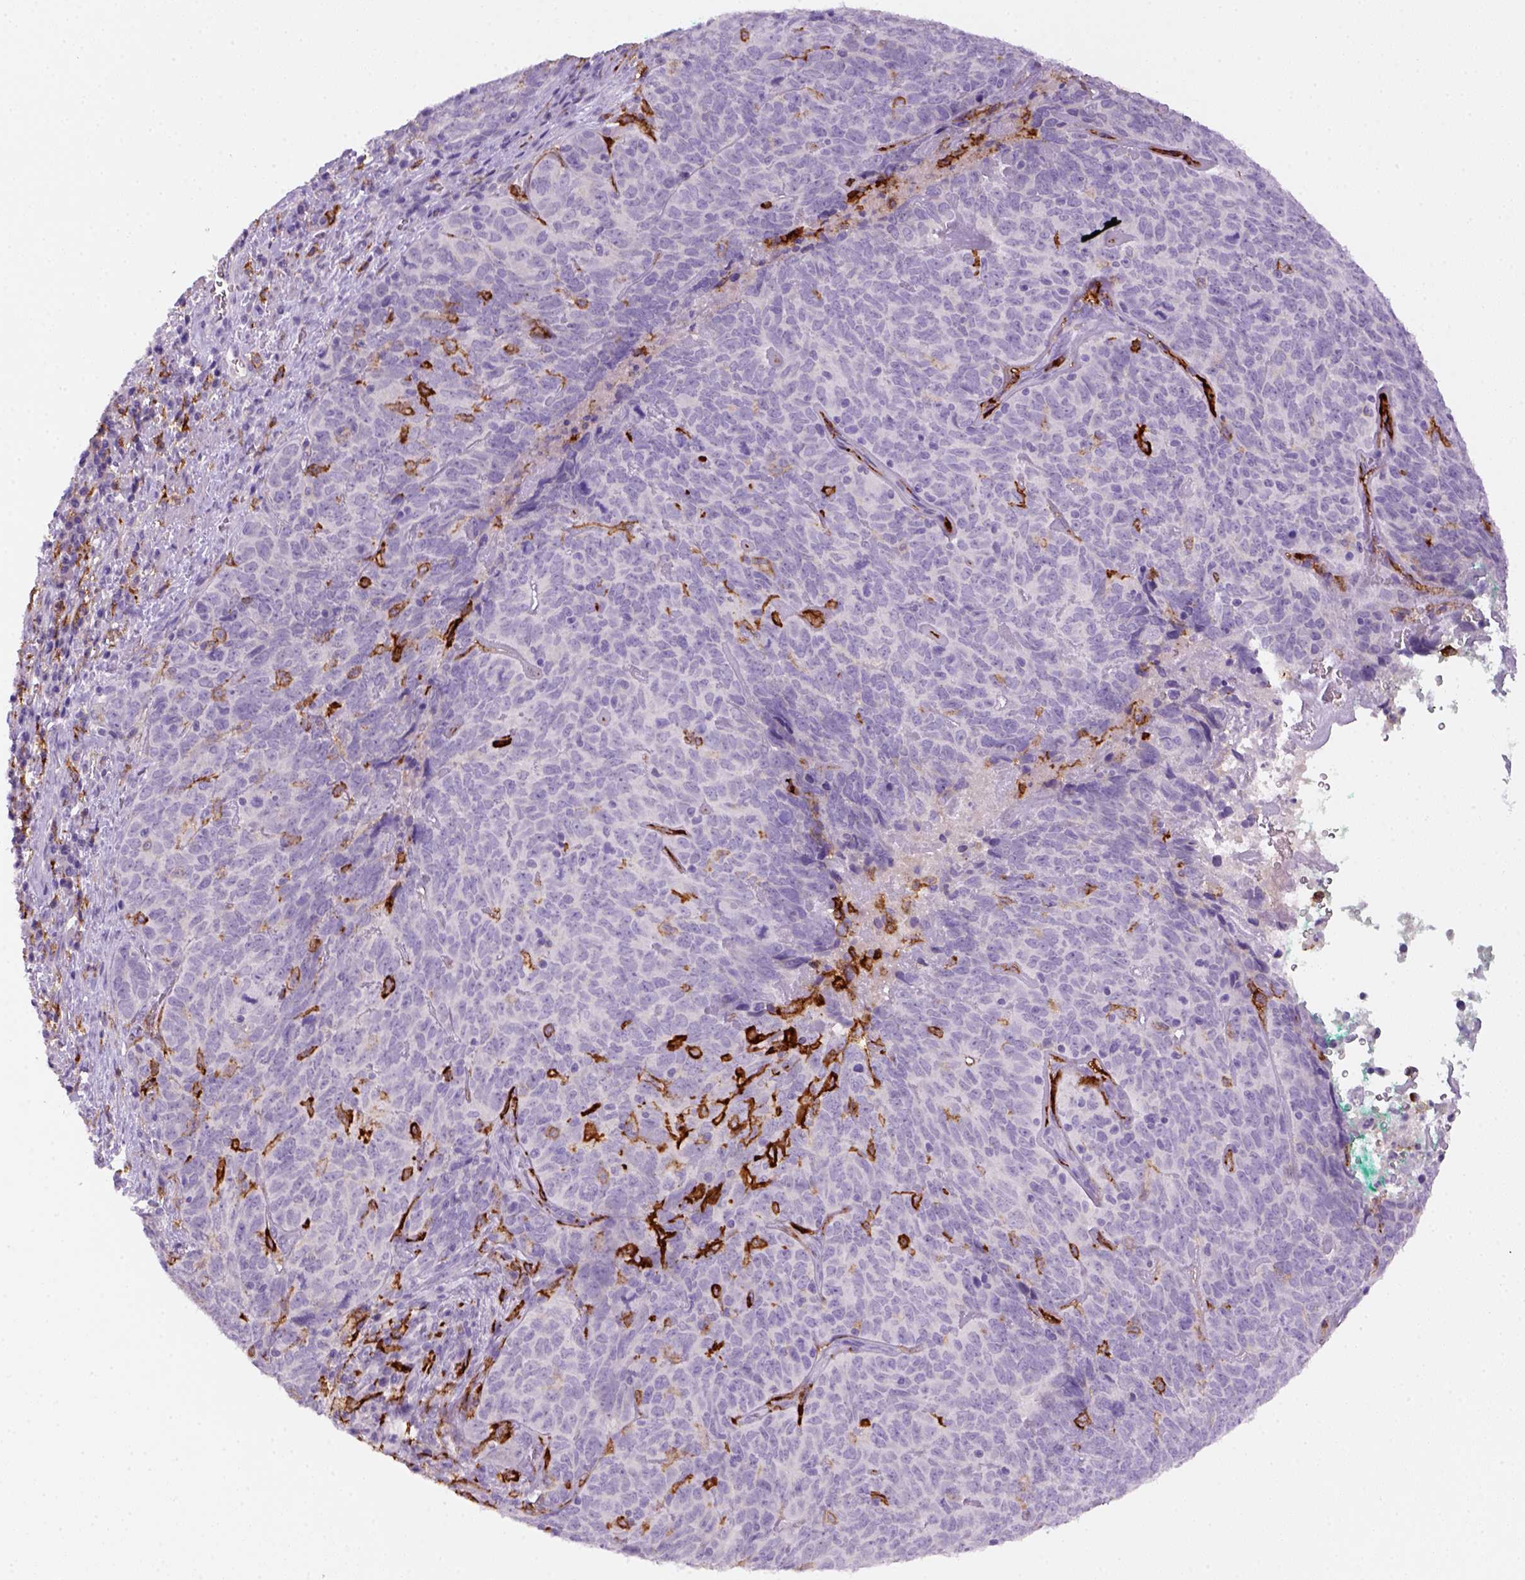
{"staining": {"intensity": "negative", "quantity": "none", "location": "none"}, "tissue": "skin cancer", "cell_type": "Tumor cells", "image_type": "cancer", "snomed": [{"axis": "morphology", "description": "Squamous cell carcinoma, NOS"}, {"axis": "topography", "description": "Skin"}, {"axis": "topography", "description": "Anal"}], "caption": "Immunohistochemistry micrograph of neoplastic tissue: human skin squamous cell carcinoma stained with DAB displays no significant protein staining in tumor cells. (DAB immunohistochemistry (IHC) visualized using brightfield microscopy, high magnification).", "gene": "CD14", "patient": {"sex": "female", "age": 51}}